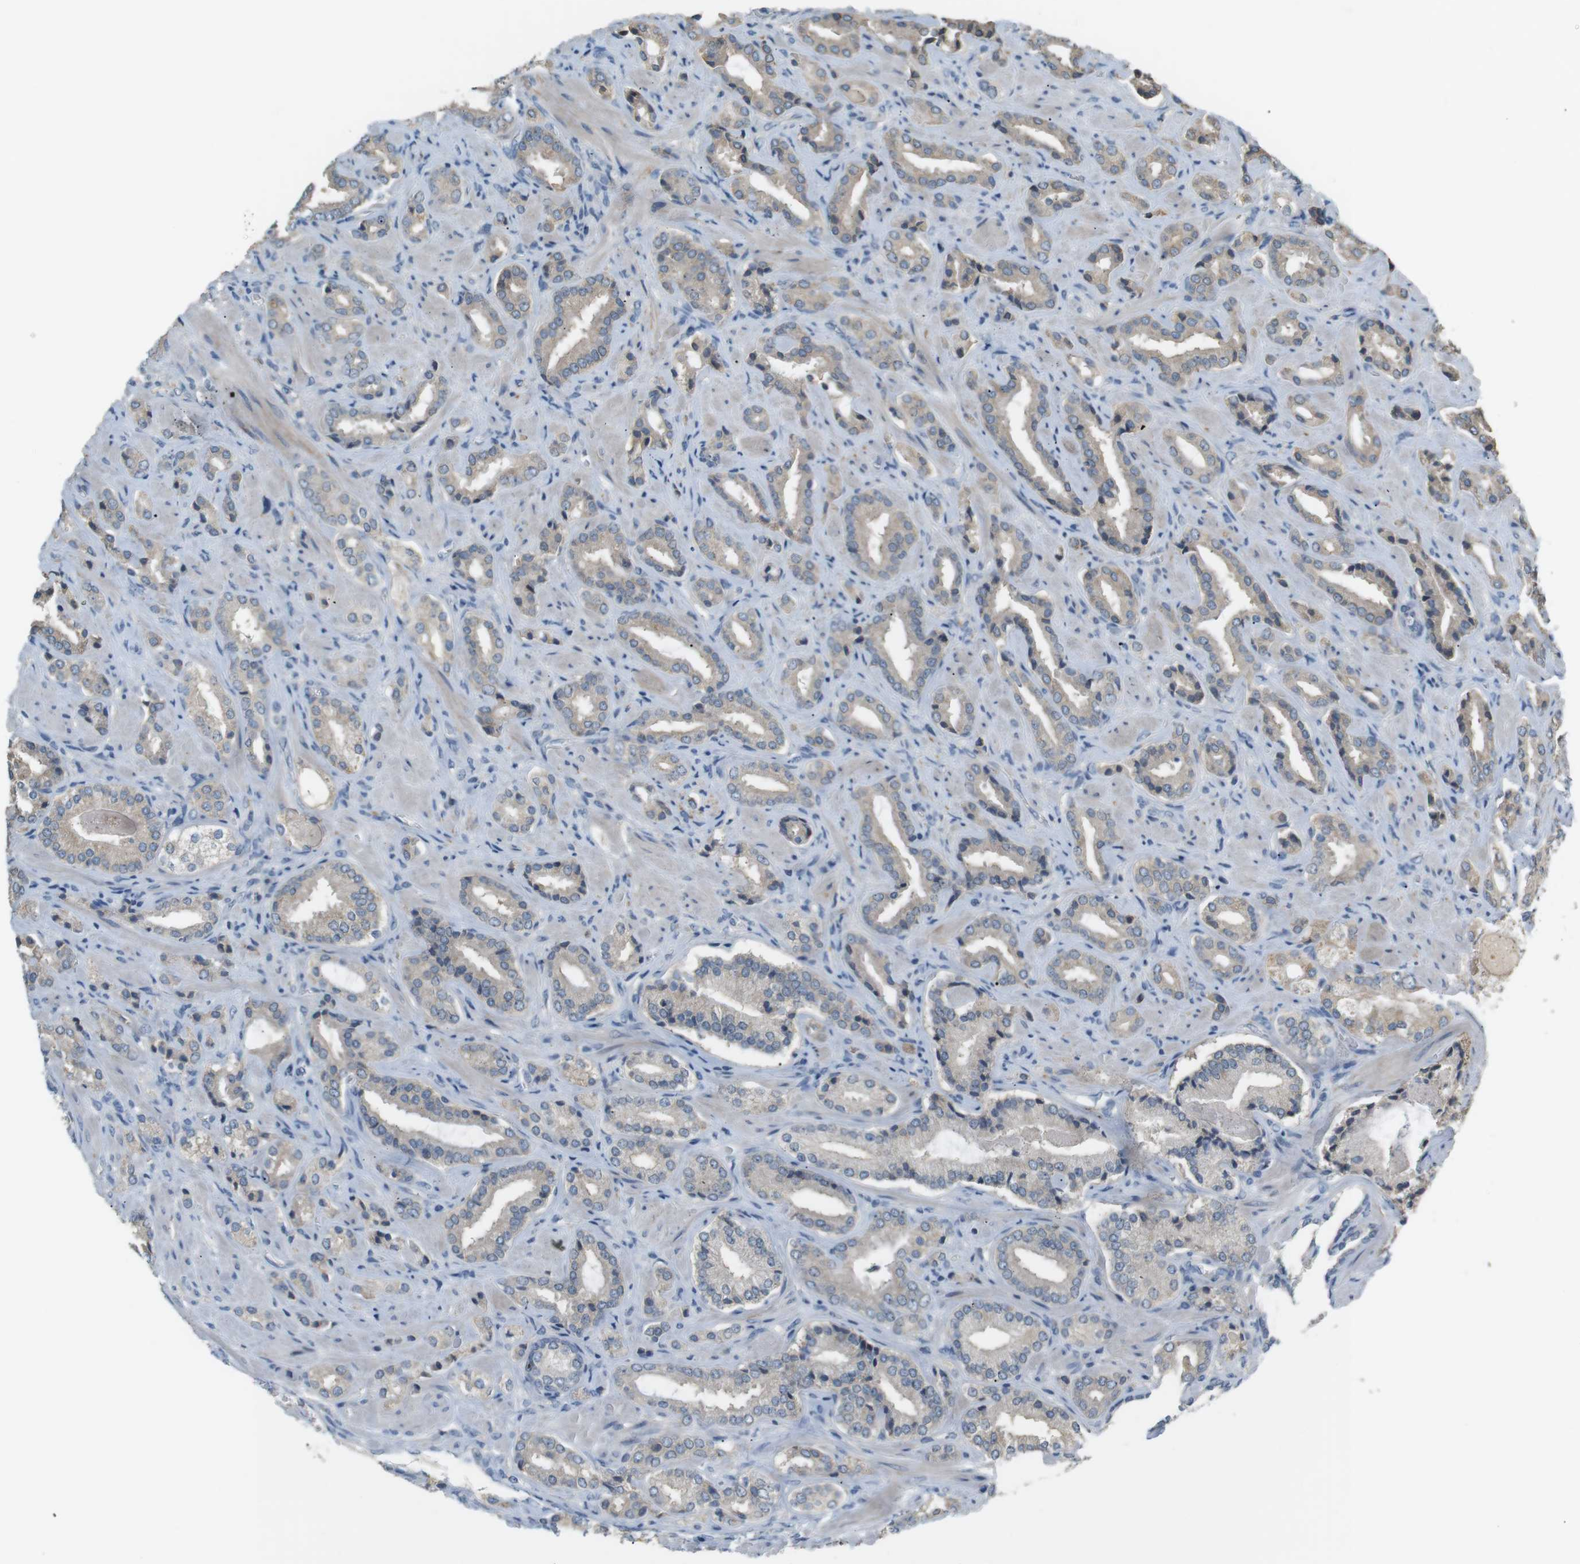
{"staining": {"intensity": "weak", "quantity": "25%-75%", "location": "cytoplasmic/membranous"}, "tissue": "prostate cancer", "cell_type": "Tumor cells", "image_type": "cancer", "snomed": [{"axis": "morphology", "description": "Adenocarcinoma, High grade"}, {"axis": "topography", "description": "Prostate"}], "caption": "High-power microscopy captured an IHC photomicrograph of high-grade adenocarcinoma (prostate), revealing weak cytoplasmic/membranous positivity in approximately 25%-75% of tumor cells. The staining was performed using DAB (3,3'-diaminobenzidine) to visualize the protein expression in brown, while the nuclei were stained in blue with hematoxylin (Magnification: 20x).", "gene": "RTN3", "patient": {"sex": "male", "age": 64}}